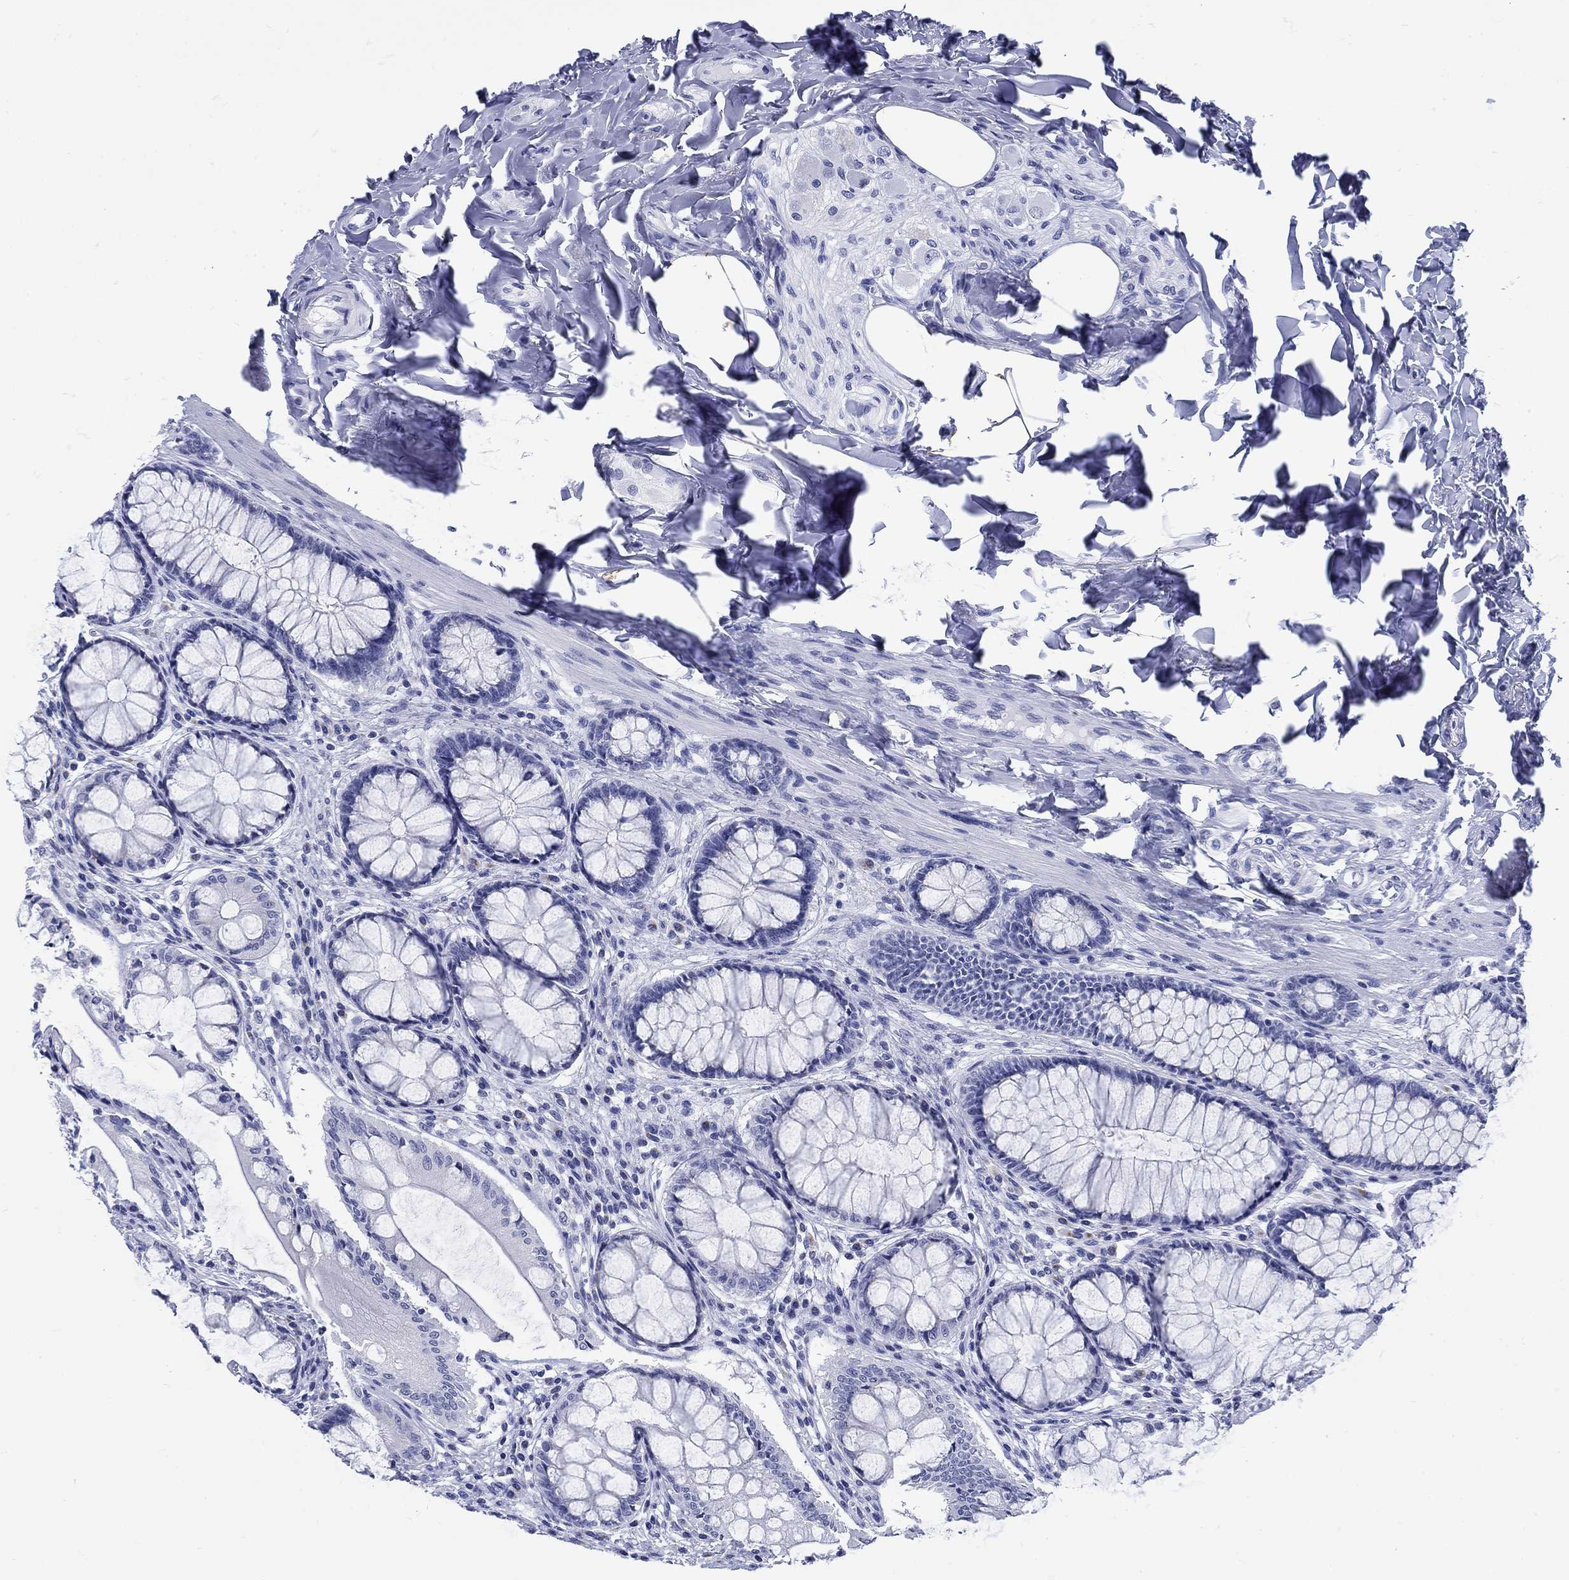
{"staining": {"intensity": "negative", "quantity": "none", "location": "none"}, "tissue": "colon", "cell_type": "Endothelial cells", "image_type": "normal", "snomed": [{"axis": "morphology", "description": "Normal tissue, NOS"}, {"axis": "topography", "description": "Colon"}], "caption": "IHC image of unremarkable colon: colon stained with DAB (3,3'-diaminobenzidine) demonstrates no significant protein expression in endothelial cells.", "gene": "KRT76", "patient": {"sex": "female", "age": 65}}